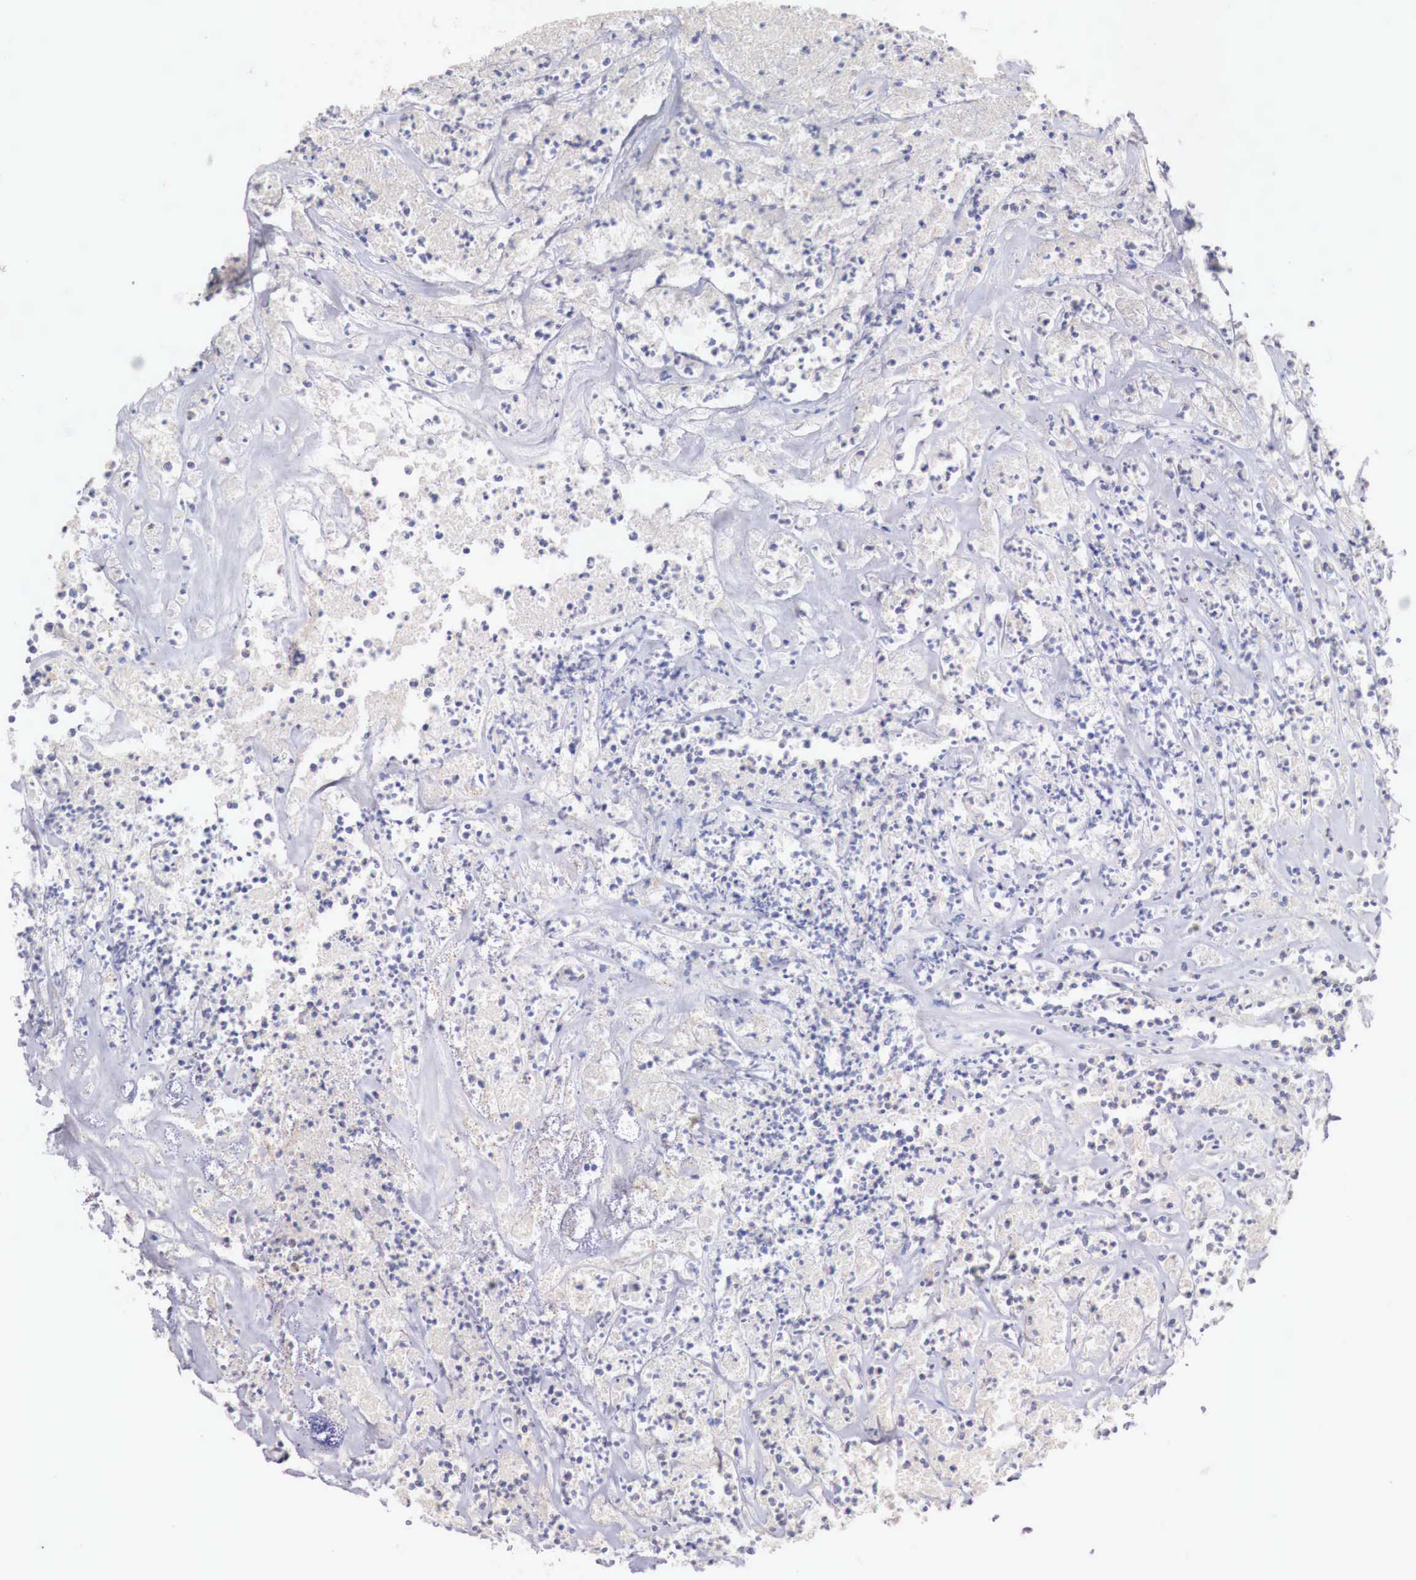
{"staining": {"intensity": "negative", "quantity": "none", "location": "none"}, "tissue": "colorectal cancer", "cell_type": "Tumor cells", "image_type": "cancer", "snomed": [{"axis": "morphology", "description": "Adenocarcinoma, NOS"}, {"axis": "topography", "description": "Colon"}], "caption": "High magnification brightfield microscopy of colorectal cancer stained with DAB (3,3'-diaminobenzidine) (brown) and counterstained with hematoxylin (blue): tumor cells show no significant staining. (DAB (3,3'-diaminobenzidine) immunohistochemistry (IHC) visualized using brightfield microscopy, high magnification).", "gene": "ITIH6", "patient": {"sex": "female", "age": 70}}